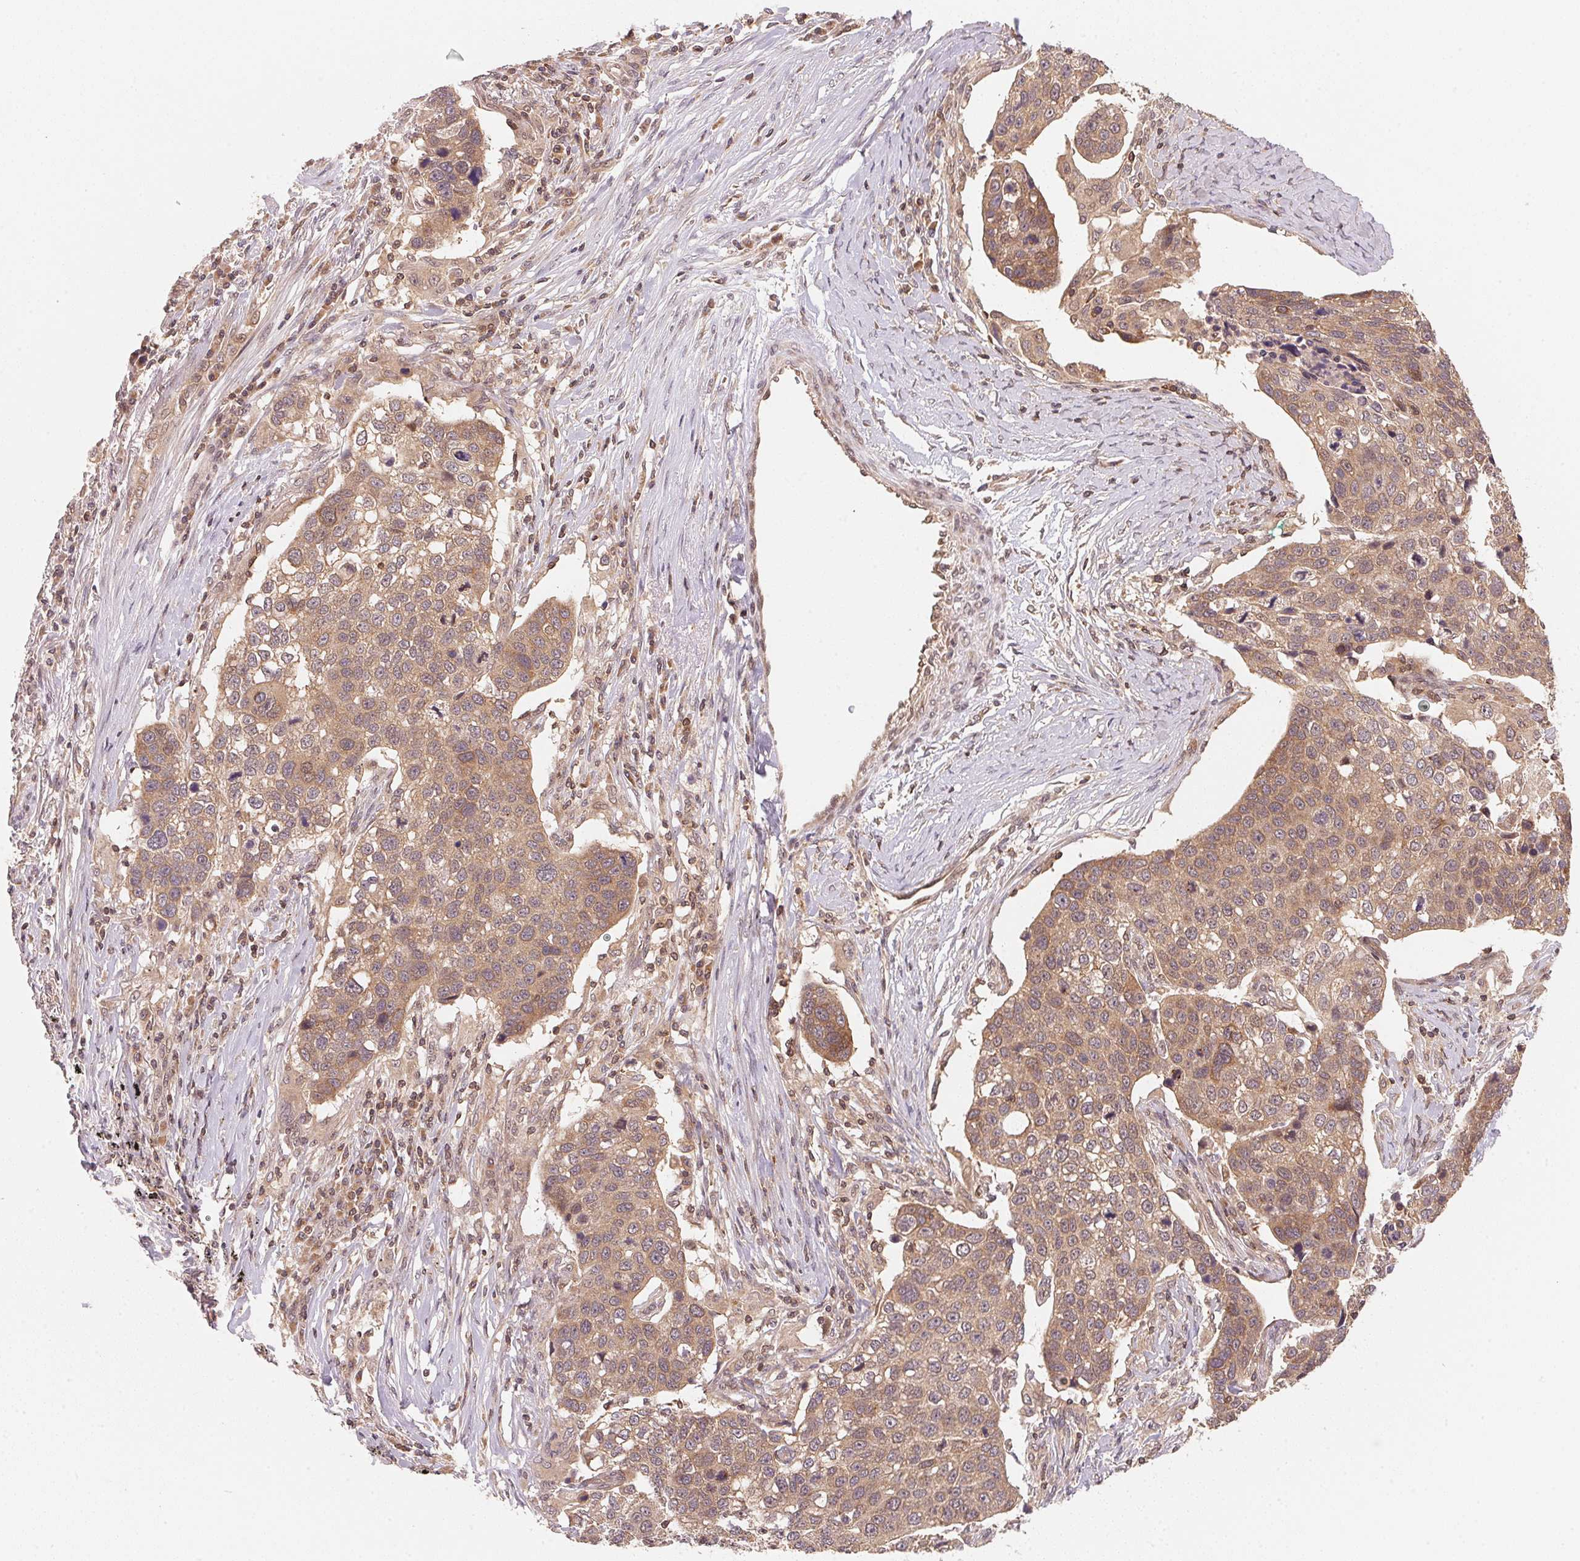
{"staining": {"intensity": "moderate", "quantity": ">75%", "location": "cytoplasmic/membranous"}, "tissue": "lung cancer", "cell_type": "Tumor cells", "image_type": "cancer", "snomed": [{"axis": "morphology", "description": "Squamous cell carcinoma, NOS"}, {"axis": "topography", "description": "Lymph node"}, {"axis": "topography", "description": "Lung"}], "caption": "Immunohistochemical staining of lung cancer shows moderate cytoplasmic/membranous protein expression in approximately >75% of tumor cells.", "gene": "CCDC102B", "patient": {"sex": "male", "age": 61}}